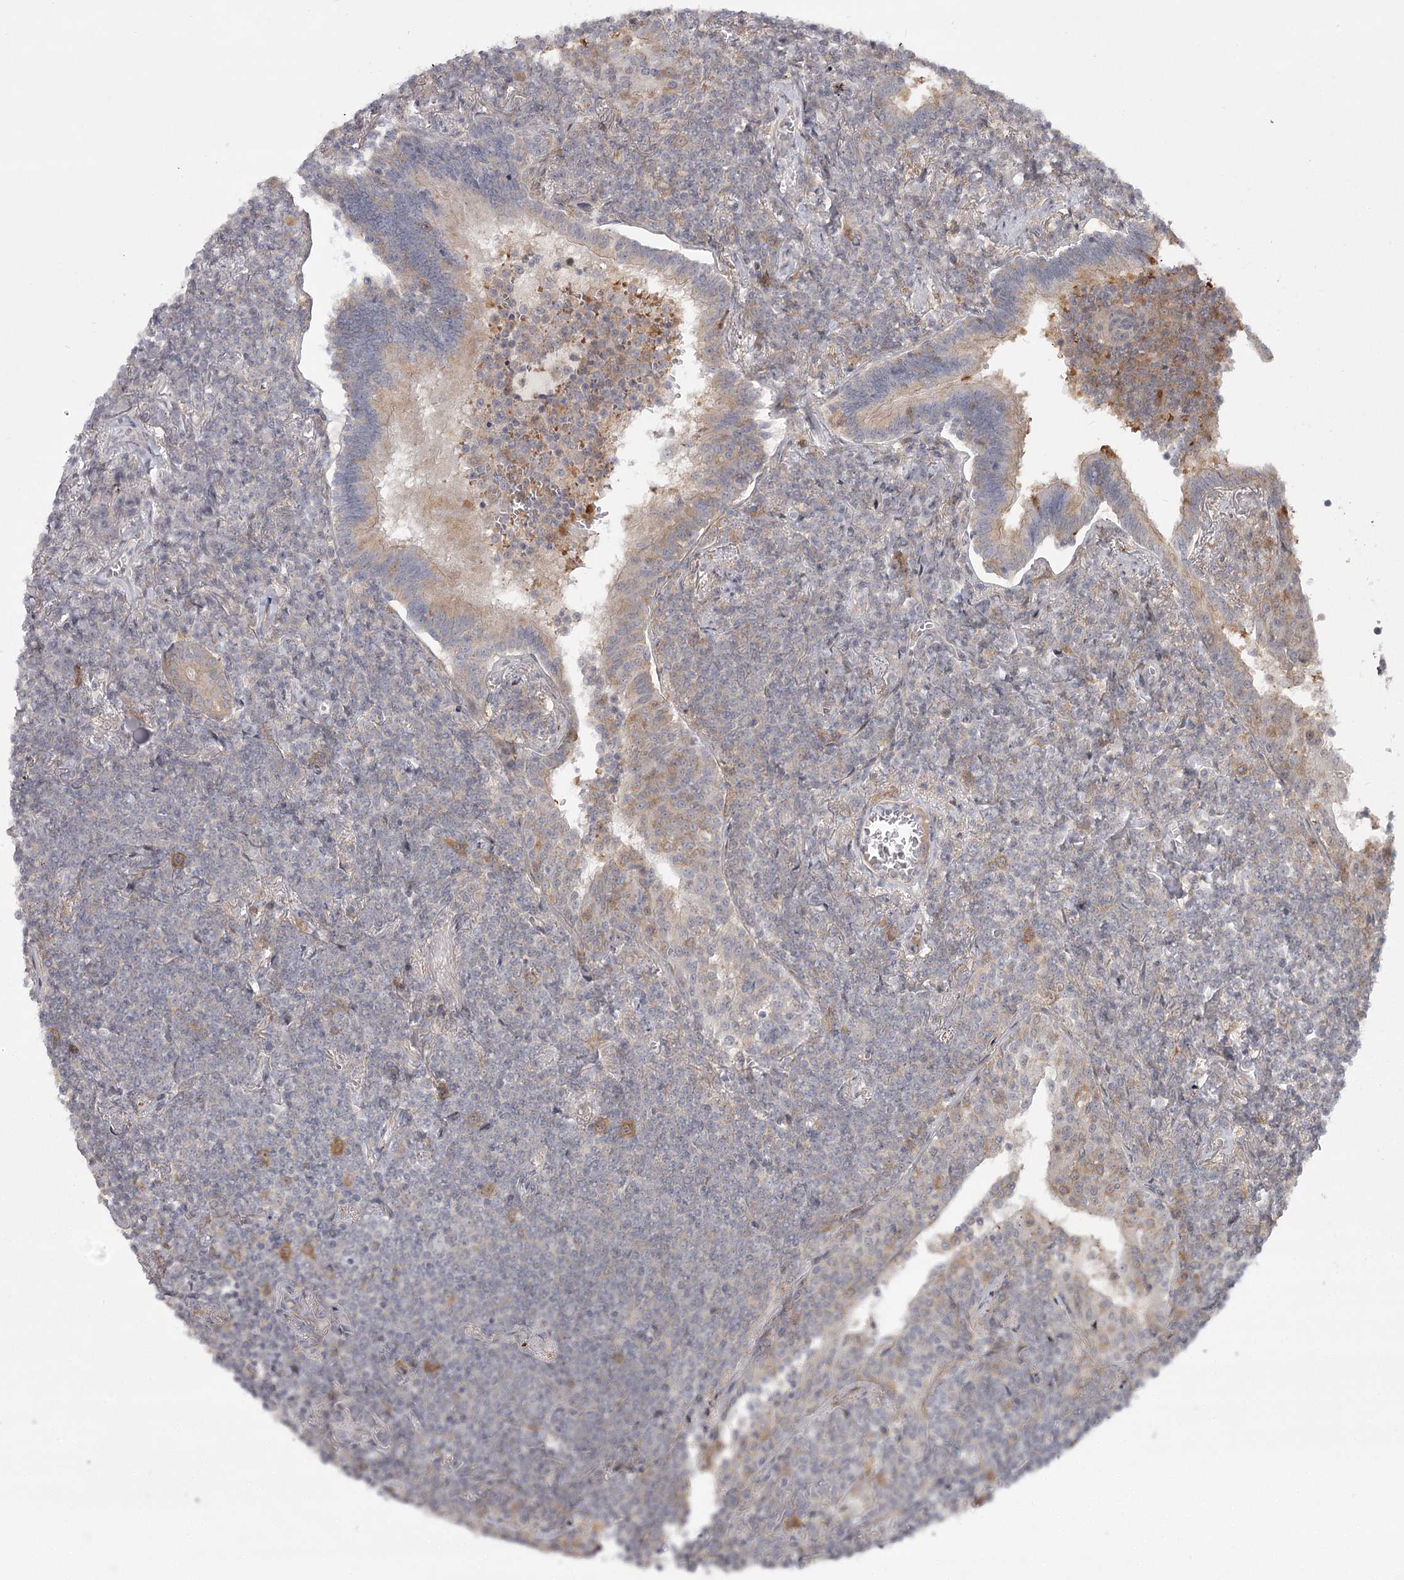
{"staining": {"intensity": "negative", "quantity": "none", "location": "none"}, "tissue": "lymphoma", "cell_type": "Tumor cells", "image_type": "cancer", "snomed": [{"axis": "morphology", "description": "Malignant lymphoma, non-Hodgkin's type, Low grade"}, {"axis": "topography", "description": "Lung"}], "caption": "Immunohistochemistry histopathology image of lymphoma stained for a protein (brown), which exhibits no positivity in tumor cells.", "gene": "CCNG2", "patient": {"sex": "female", "age": 71}}